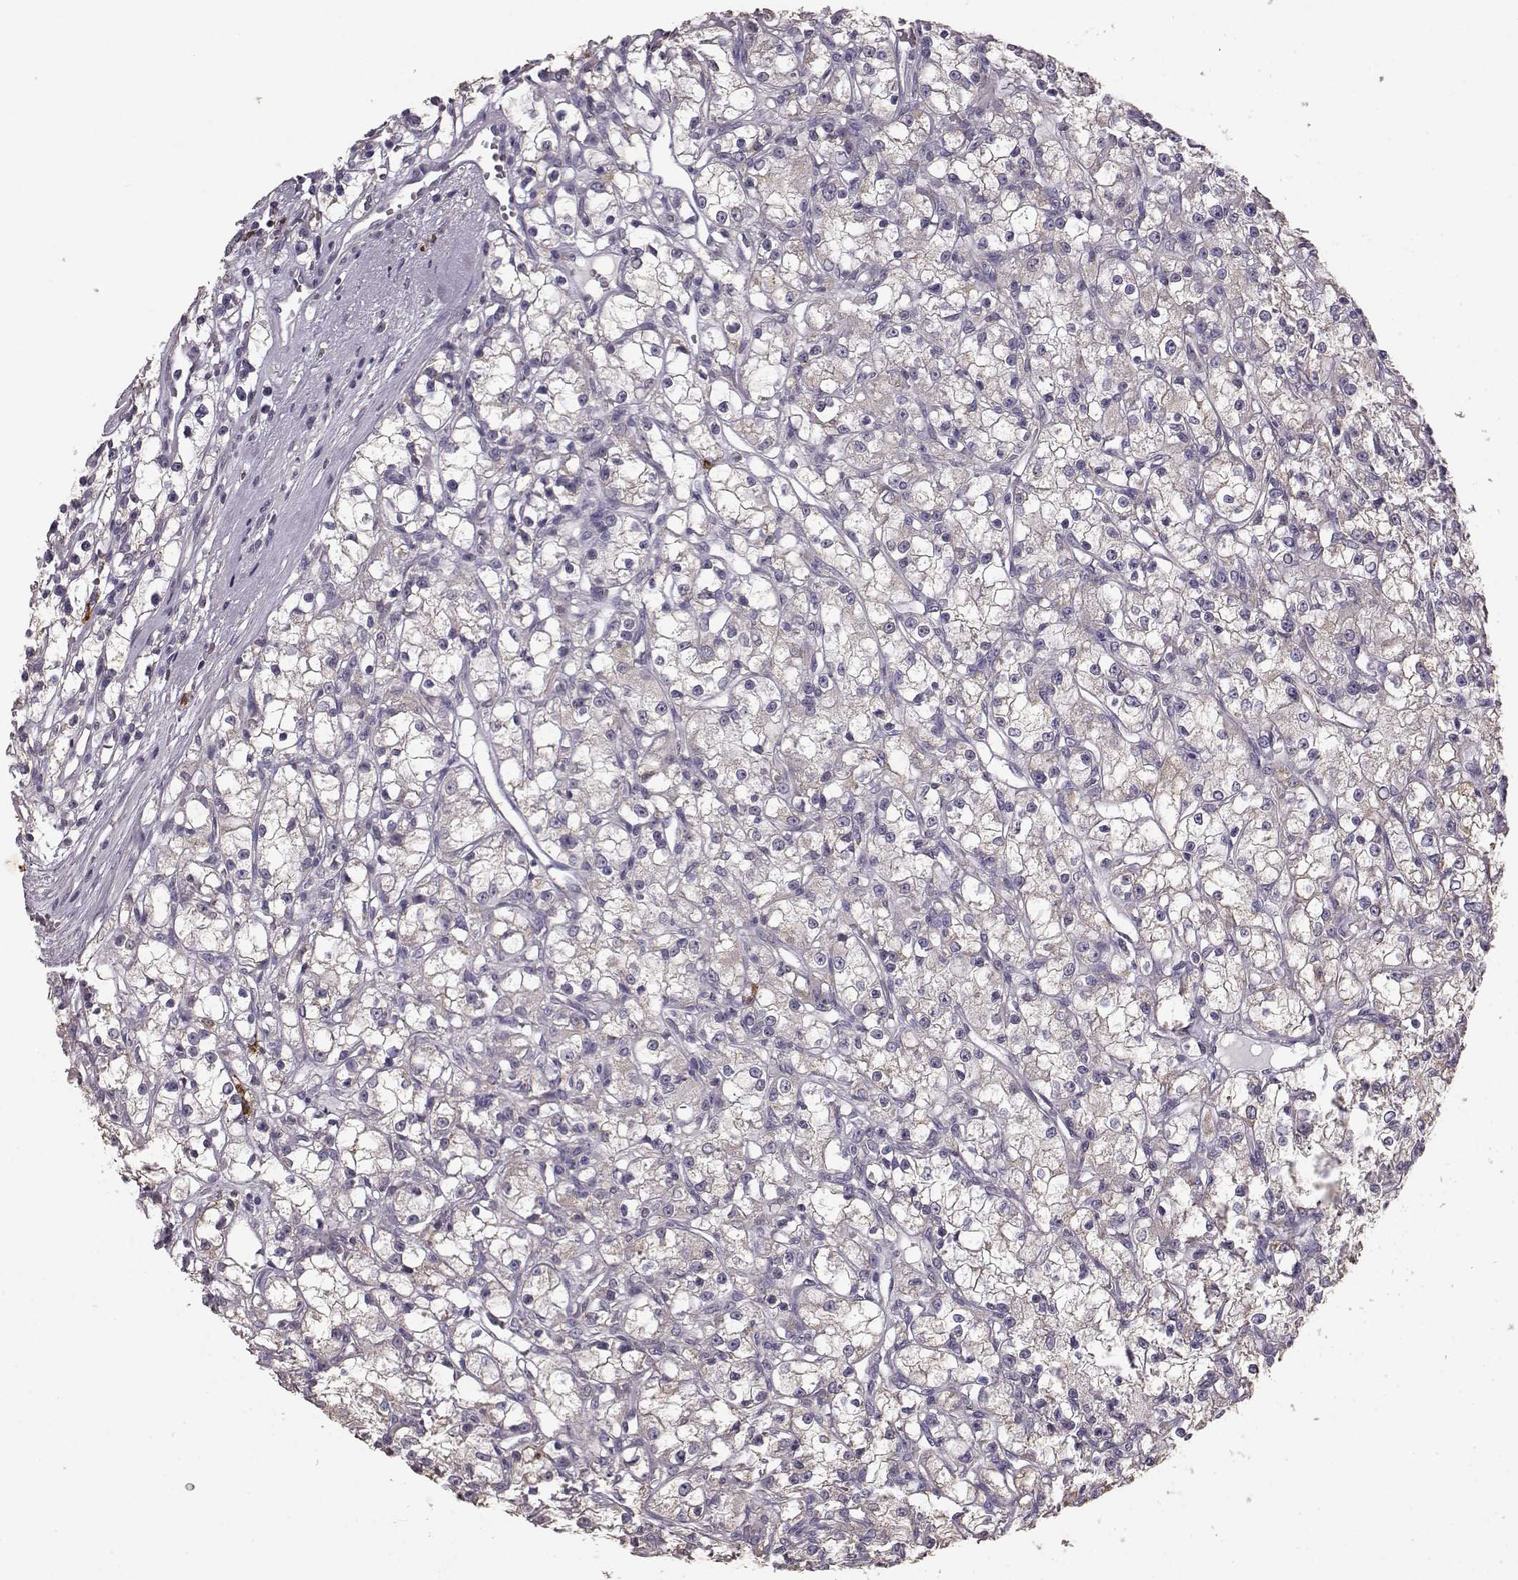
{"staining": {"intensity": "negative", "quantity": "none", "location": "none"}, "tissue": "renal cancer", "cell_type": "Tumor cells", "image_type": "cancer", "snomed": [{"axis": "morphology", "description": "Adenocarcinoma, NOS"}, {"axis": "topography", "description": "Kidney"}], "caption": "The immunohistochemistry (IHC) histopathology image has no significant positivity in tumor cells of adenocarcinoma (renal) tissue. The staining was performed using DAB (3,3'-diaminobenzidine) to visualize the protein expression in brown, while the nuclei were stained in blue with hematoxylin (Magnification: 20x).", "gene": "GABRG3", "patient": {"sex": "female", "age": 59}}